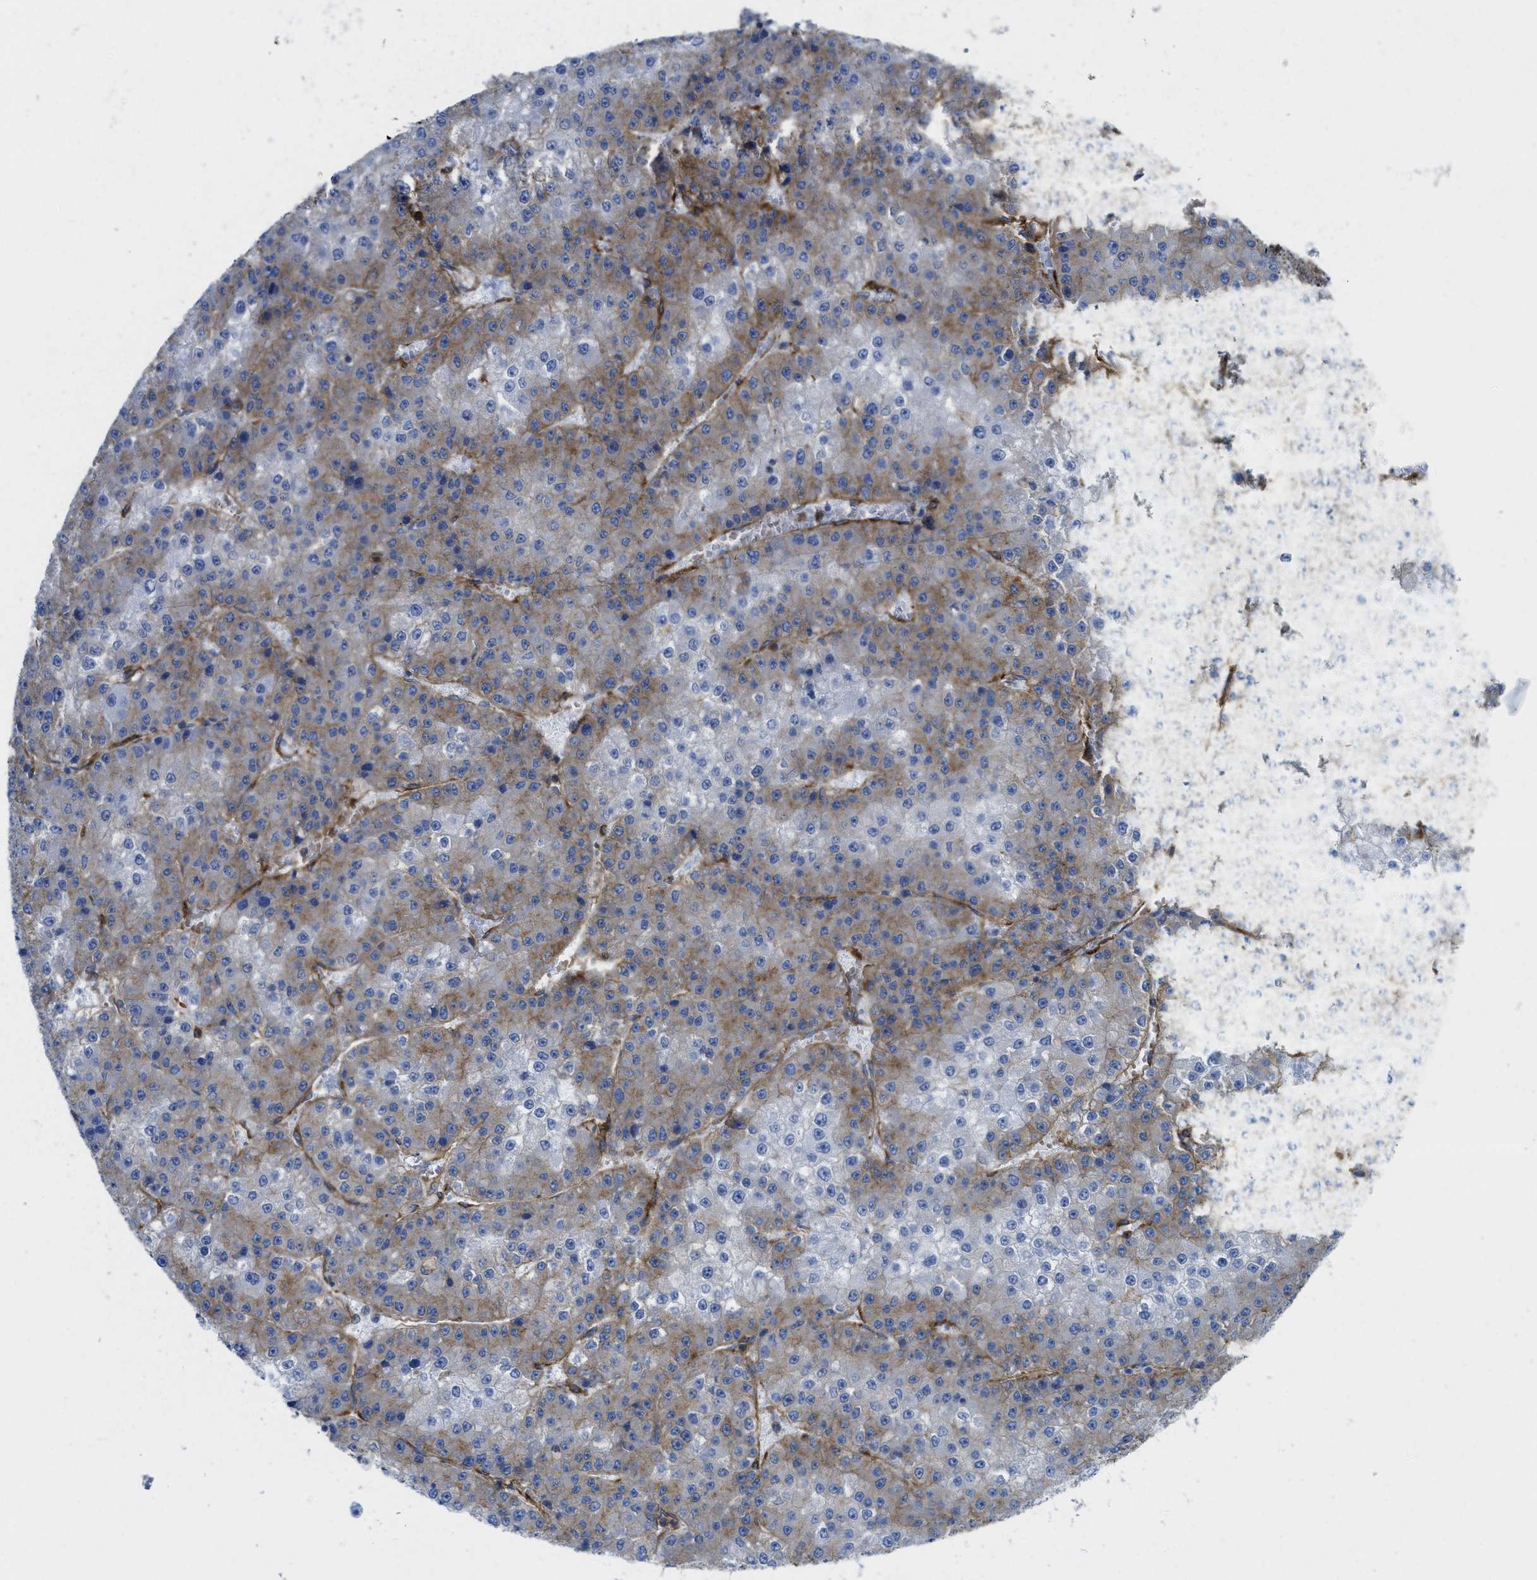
{"staining": {"intensity": "moderate", "quantity": "25%-75%", "location": "cytoplasmic/membranous"}, "tissue": "liver cancer", "cell_type": "Tumor cells", "image_type": "cancer", "snomed": [{"axis": "morphology", "description": "Carcinoma, Hepatocellular, NOS"}, {"axis": "topography", "description": "Liver"}], "caption": "DAB immunohistochemical staining of human liver cancer reveals moderate cytoplasmic/membranous protein positivity in approximately 25%-75% of tumor cells.", "gene": "HIP1", "patient": {"sex": "female", "age": 73}}